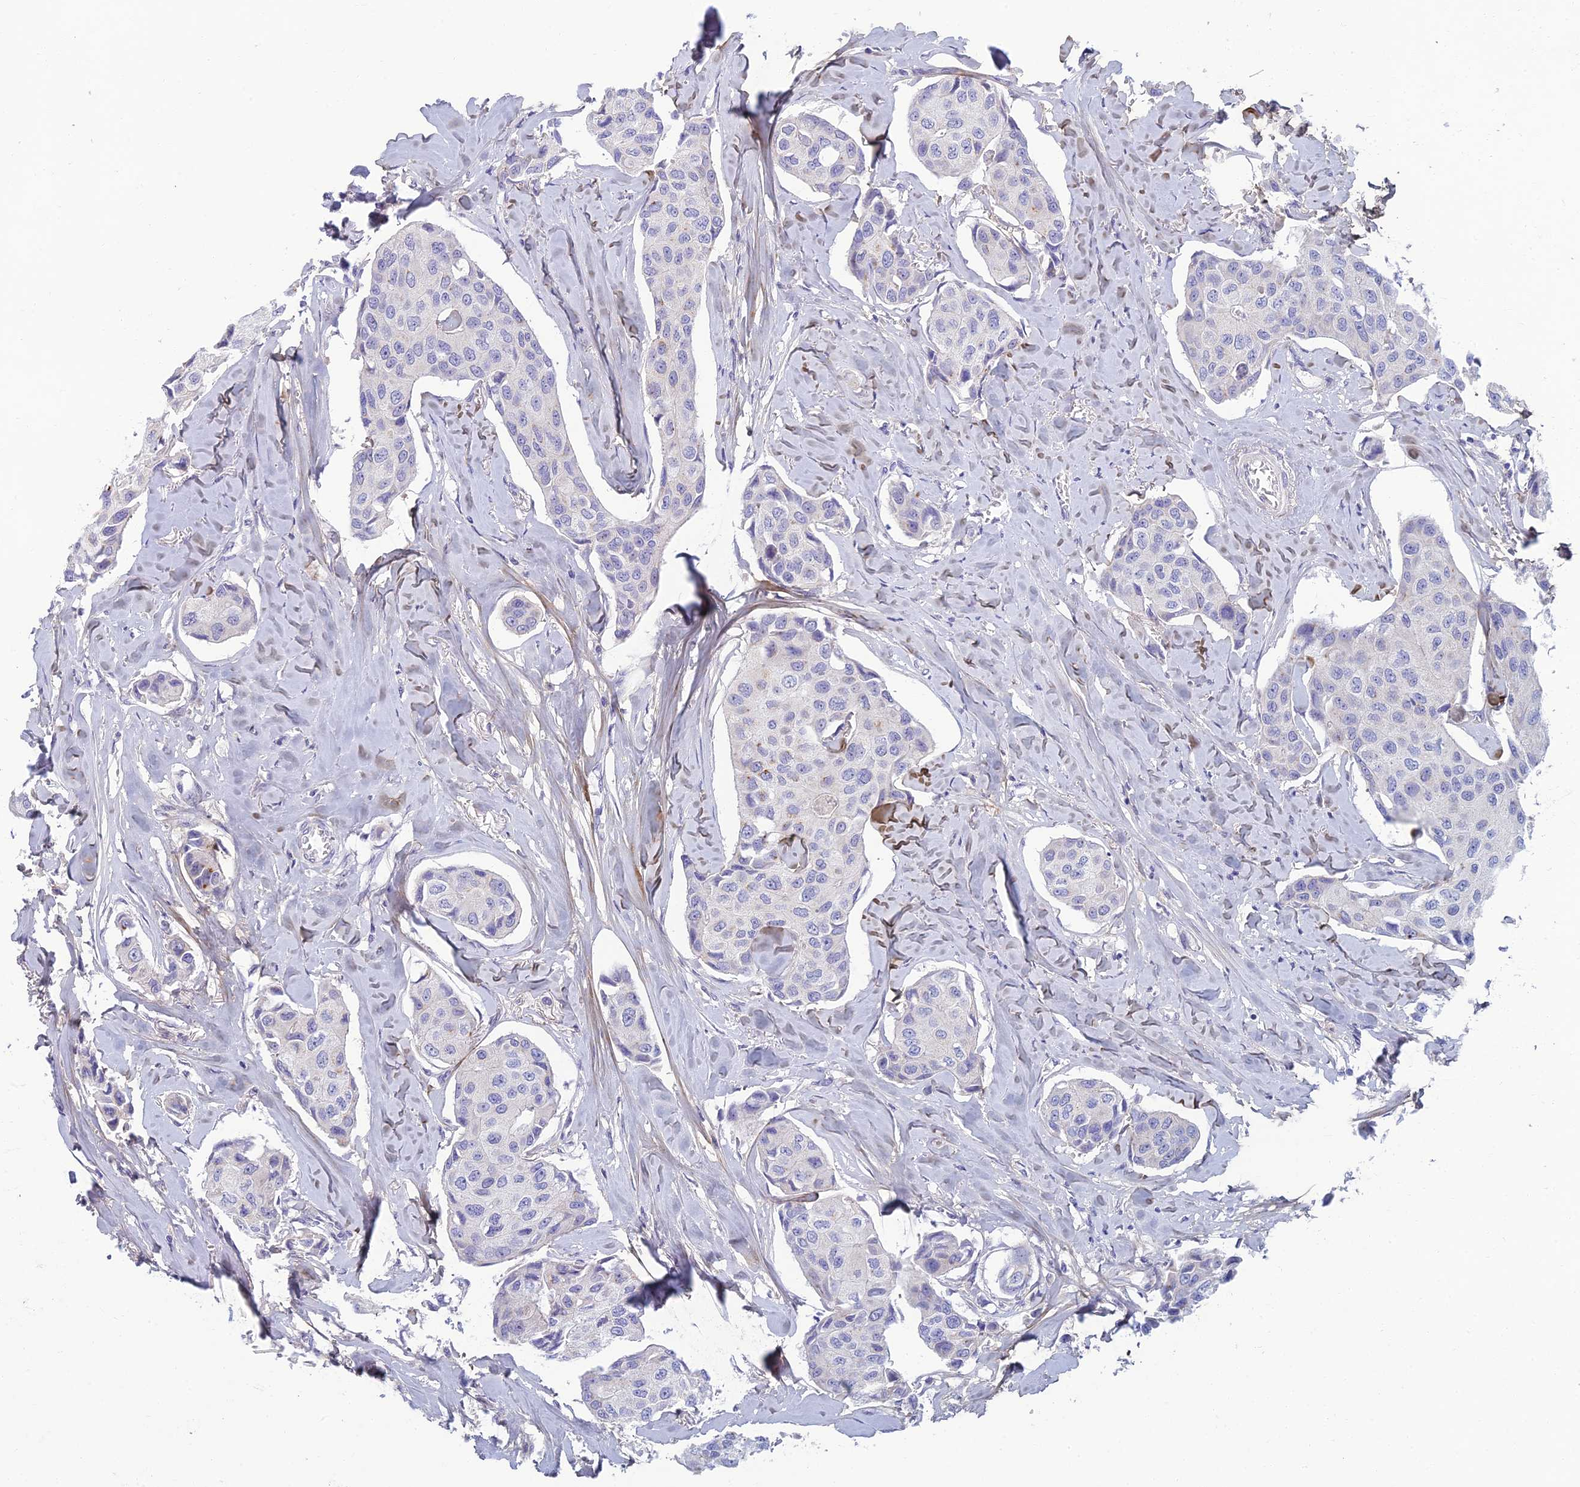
{"staining": {"intensity": "negative", "quantity": "none", "location": "none"}, "tissue": "breast cancer", "cell_type": "Tumor cells", "image_type": "cancer", "snomed": [{"axis": "morphology", "description": "Duct carcinoma"}, {"axis": "topography", "description": "Breast"}], "caption": "This is an IHC histopathology image of breast invasive ductal carcinoma. There is no positivity in tumor cells.", "gene": "SLC25A41", "patient": {"sex": "female", "age": 80}}